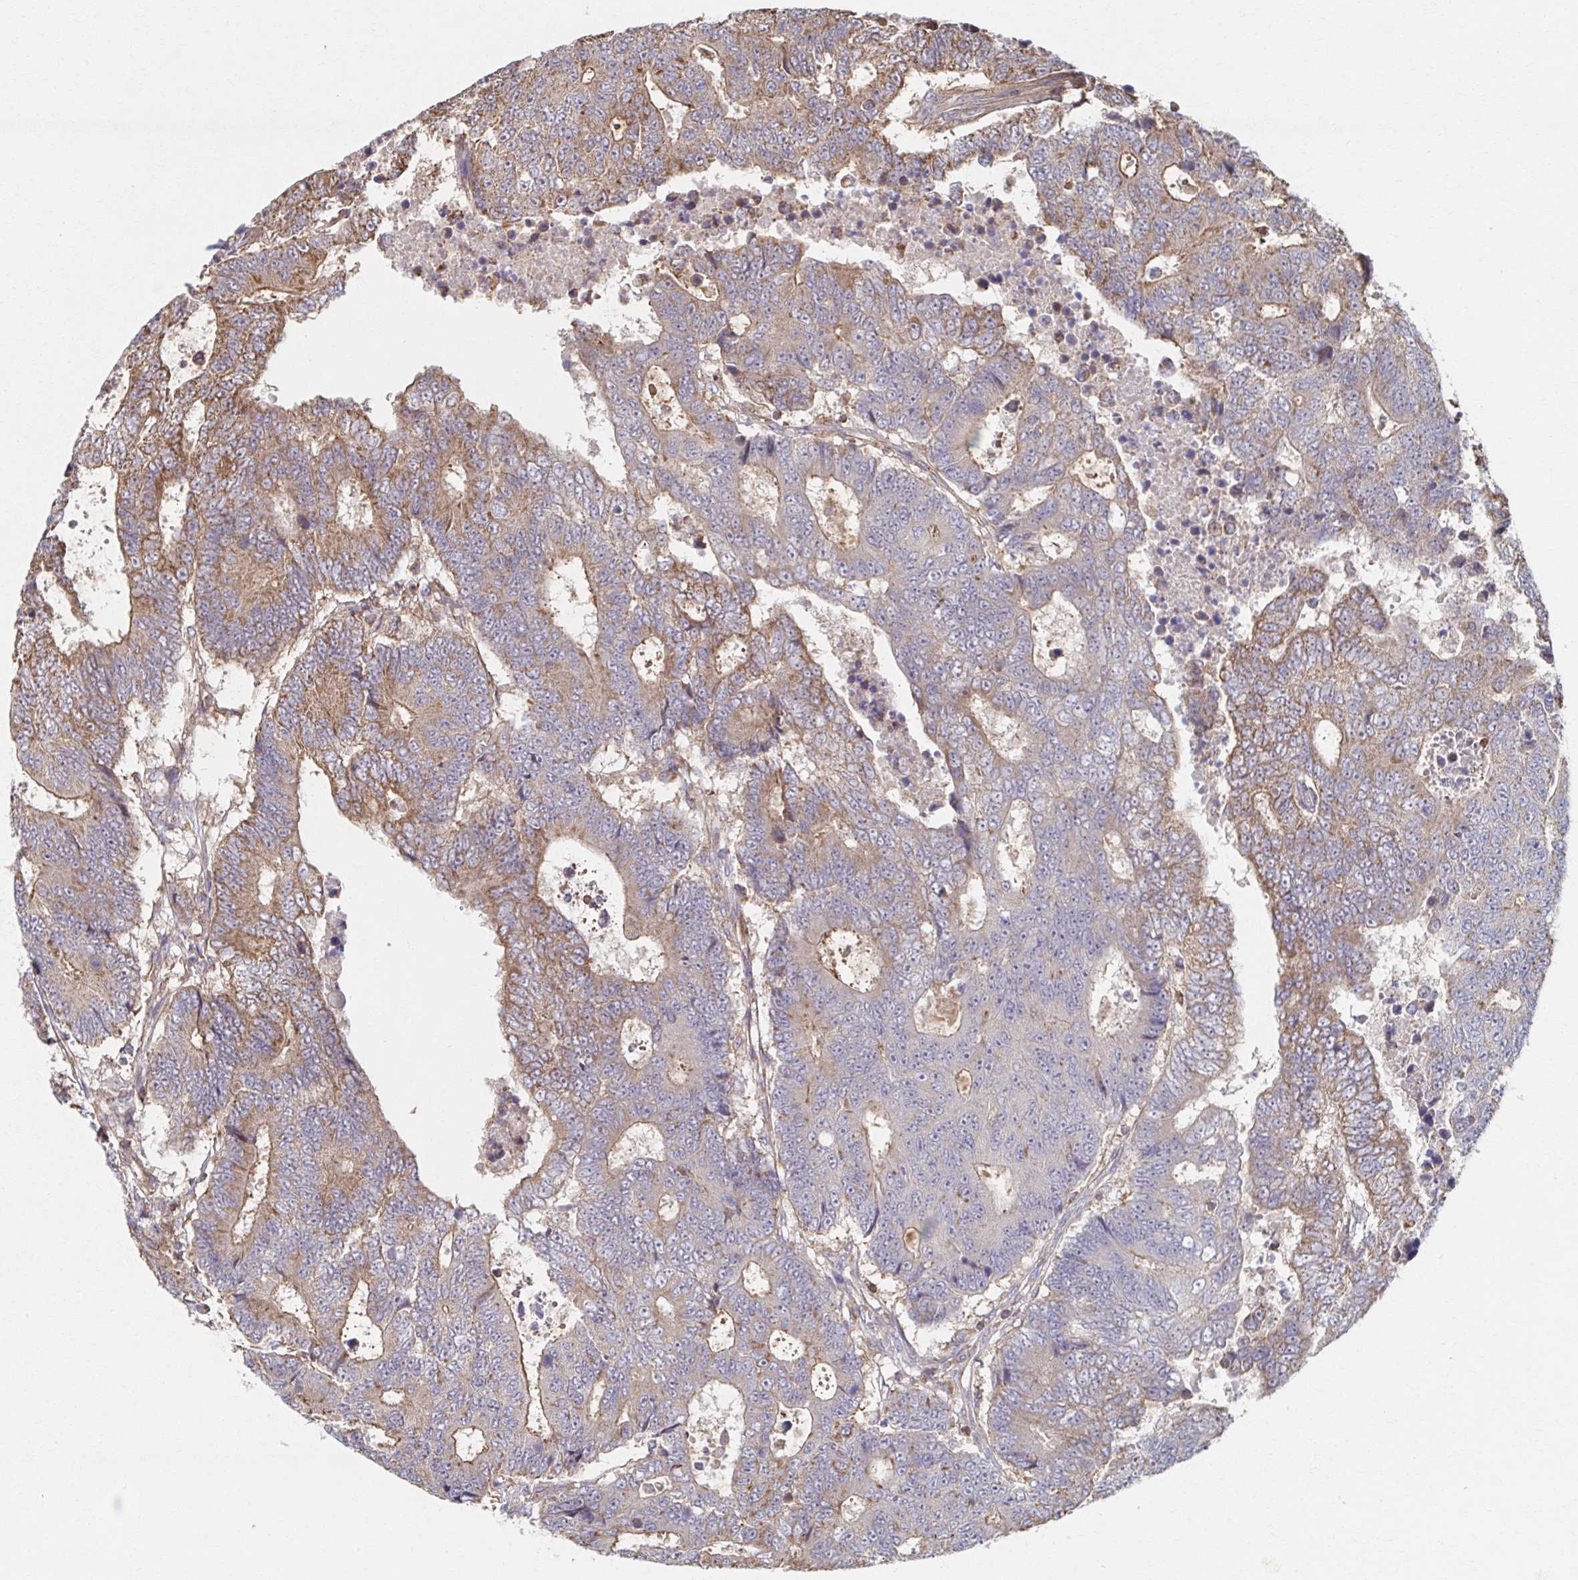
{"staining": {"intensity": "moderate", "quantity": ">75%", "location": "cytoplasmic/membranous"}, "tissue": "colorectal cancer", "cell_type": "Tumor cells", "image_type": "cancer", "snomed": [{"axis": "morphology", "description": "Adenocarcinoma, NOS"}, {"axis": "topography", "description": "Colon"}], "caption": "Protein staining reveals moderate cytoplasmic/membranous expression in about >75% of tumor cells in adenocarcinoma (colorectal).", "gene": "KLHL34", "patient": {"sex": "female", "age": 48}}